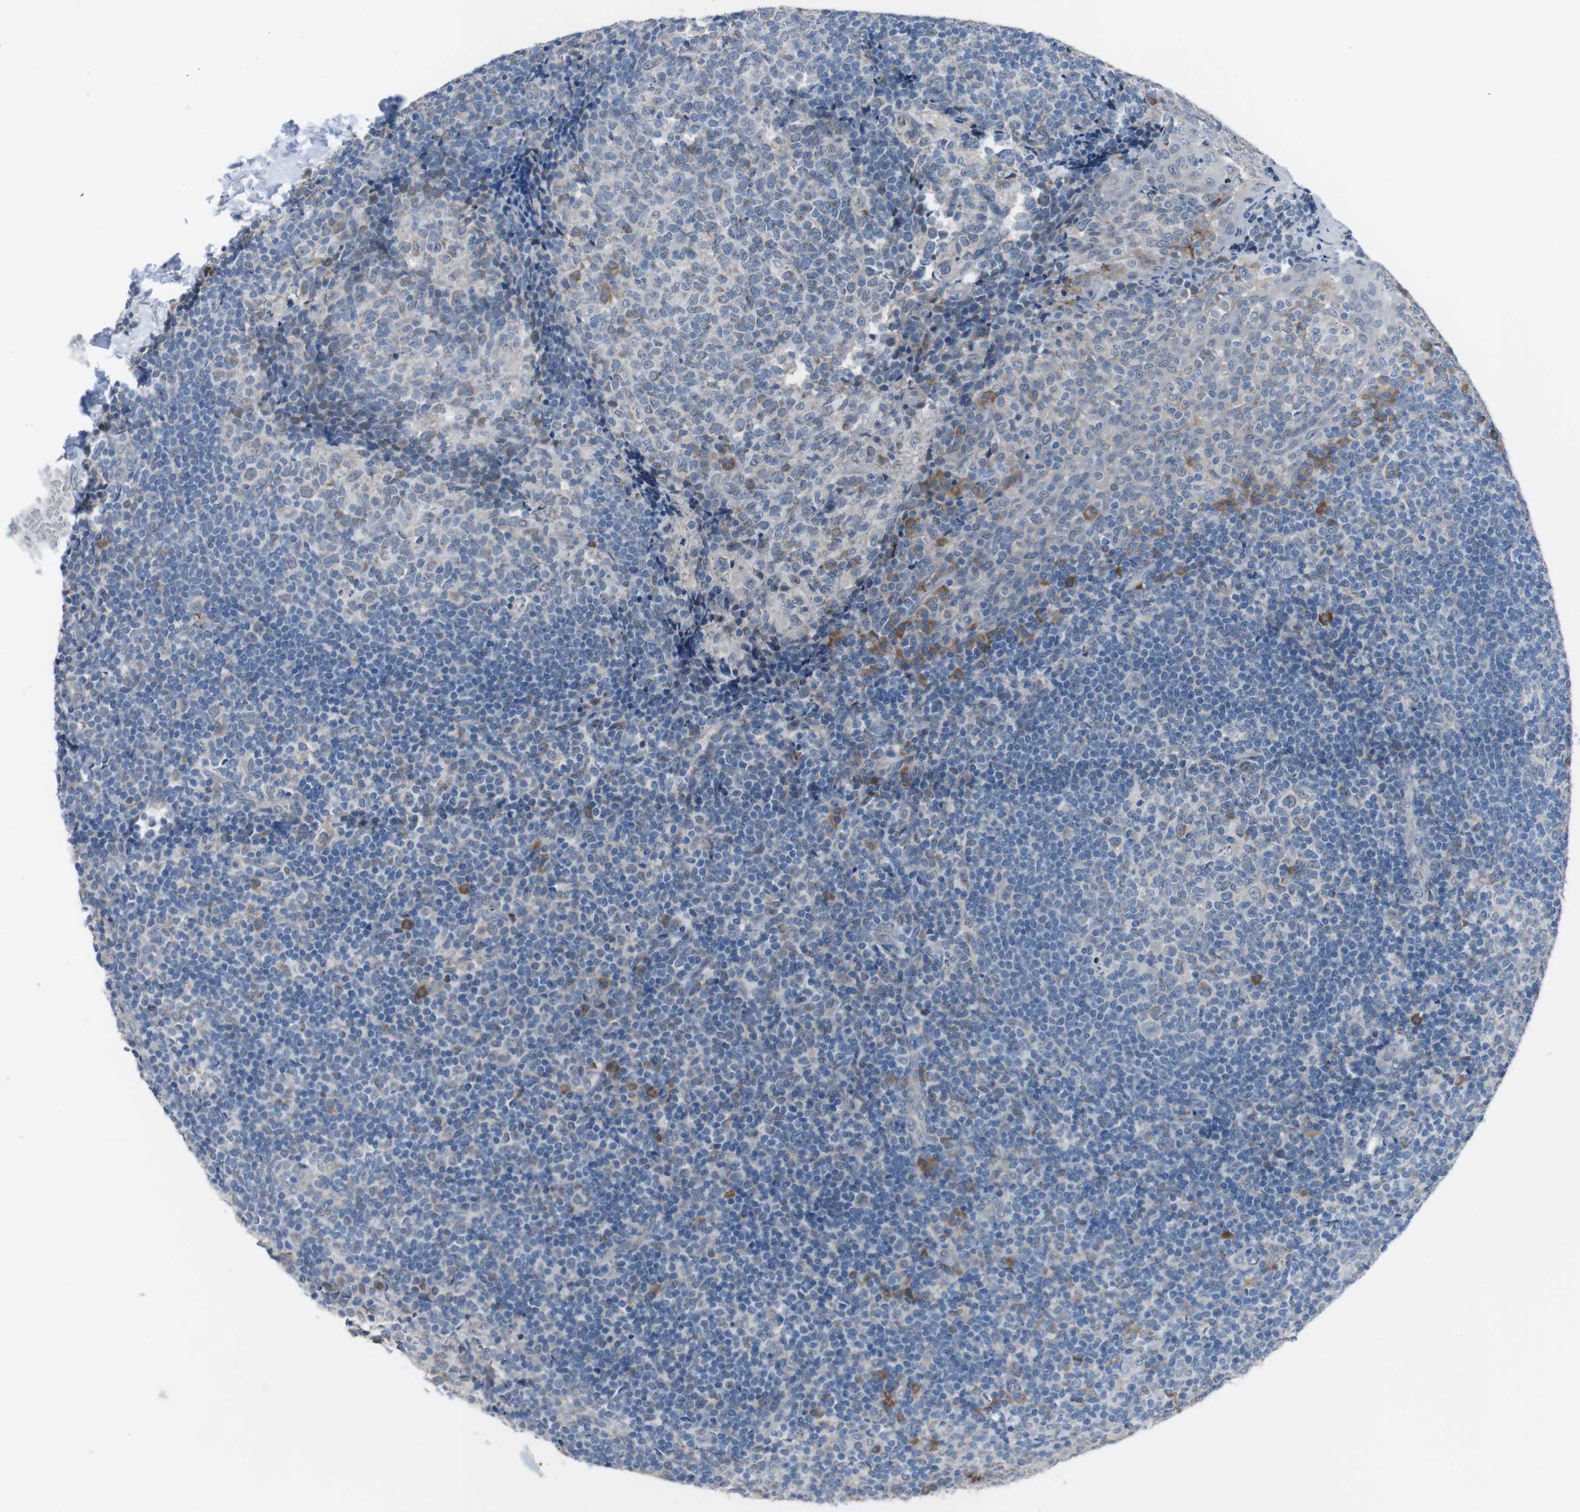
{"staining": {"intensity": "negative", "quantity": "none", "location": "none"}, "tissue": "tonsil", "cell_type": "Germinal center cells", "image_type": "normal", "snomed": [{"axis": "morphology", "description": "Normal tissue, NOS"}, {"axis": "topography", "description": "Tonsil"}], "caption": "Photomicrograph shows no significant protein expression in germinal center cells of normal tonsil. (Brightfield microscopy of DAB (3,3'-diaminobenzidine) immunohistochemistry (IHC) at high magnification).", "gene": "CDH22", "patient": {"sex": "female", "age": 19}}